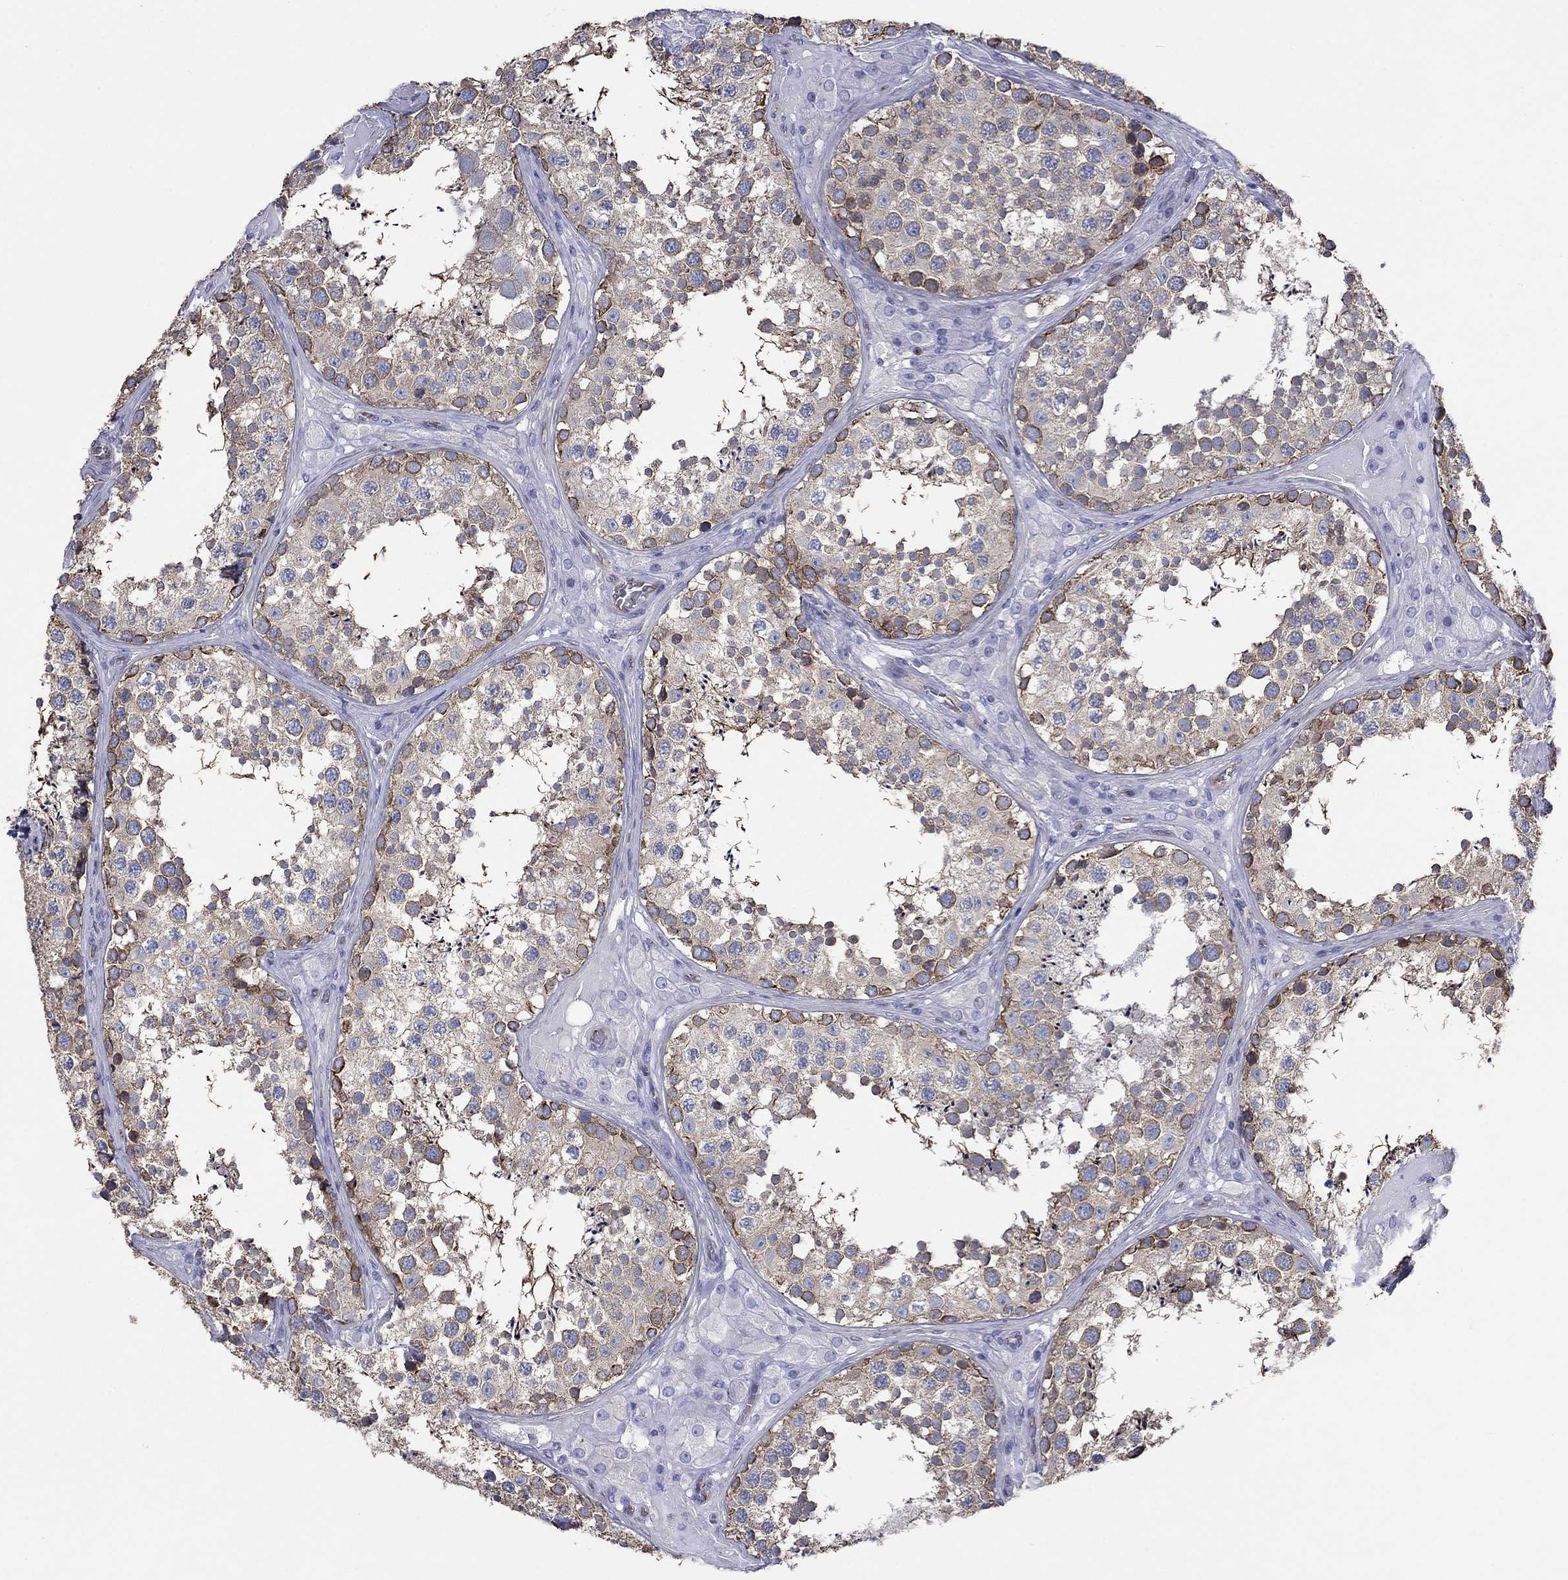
{"staining": {"intensity": "strong", "quantity": "<25%", "location": "cytoplasmic/membranous,nuclear"}, "tissue": "testis", "cell_type": "Cells in seminiferous ducts", "image_type": "normal", "snomed": [{"axis": "morphology", "description": "Normal tissue, NOS"}, {"axis": "topography", "description": "Testis"}], "caption": "Testis stained with immunohistochemistry displays strong cytoplasmic/membranous,nuclear positivity in approximately <25% of cells in seminiferous ducts.", "gene": "TPRN", "patient": {"sex": "male", "age": 34}}